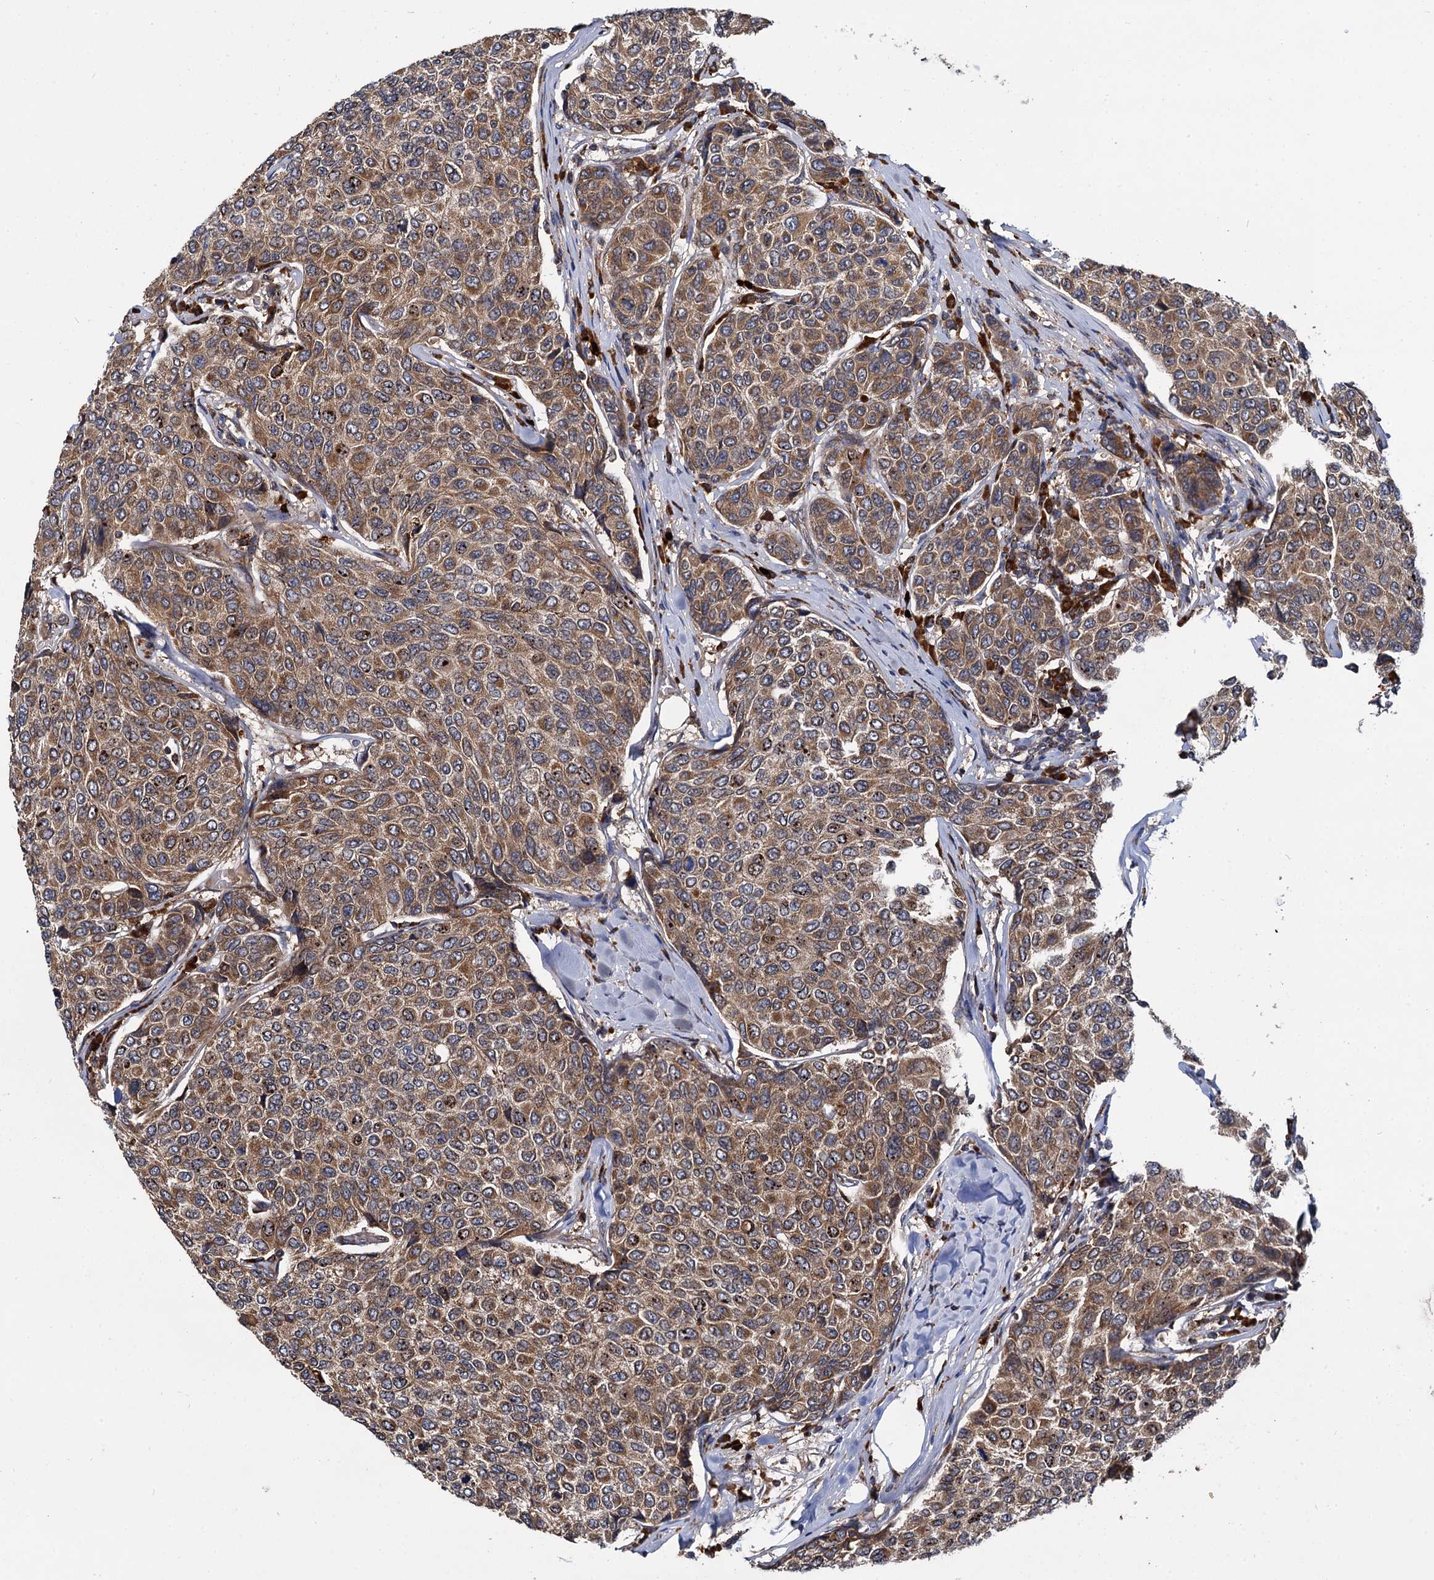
{"staining": {"intensity": "moderate", "quantity": ">75%", "location": "cytoplasmic/membranous"}, "tissue": "breast cancer", "cell_type": "Tumor cells", "image_type": "cancer", "snomed": [{"axis": "morphology", "description": "Duct carcinoma"}, {"axis": "topography", "description": "Breast"}], "caption": "A high-resolution image shows immunohistochemistry (IHC) staining of breast cancer (infiltrating ductal carcinoma), which shows moderate cytoplasmic/membranous expression in approximately >75% of tumor cells.", "gene": "UFM1", "patient": {"sex": "female", "age": 55}}